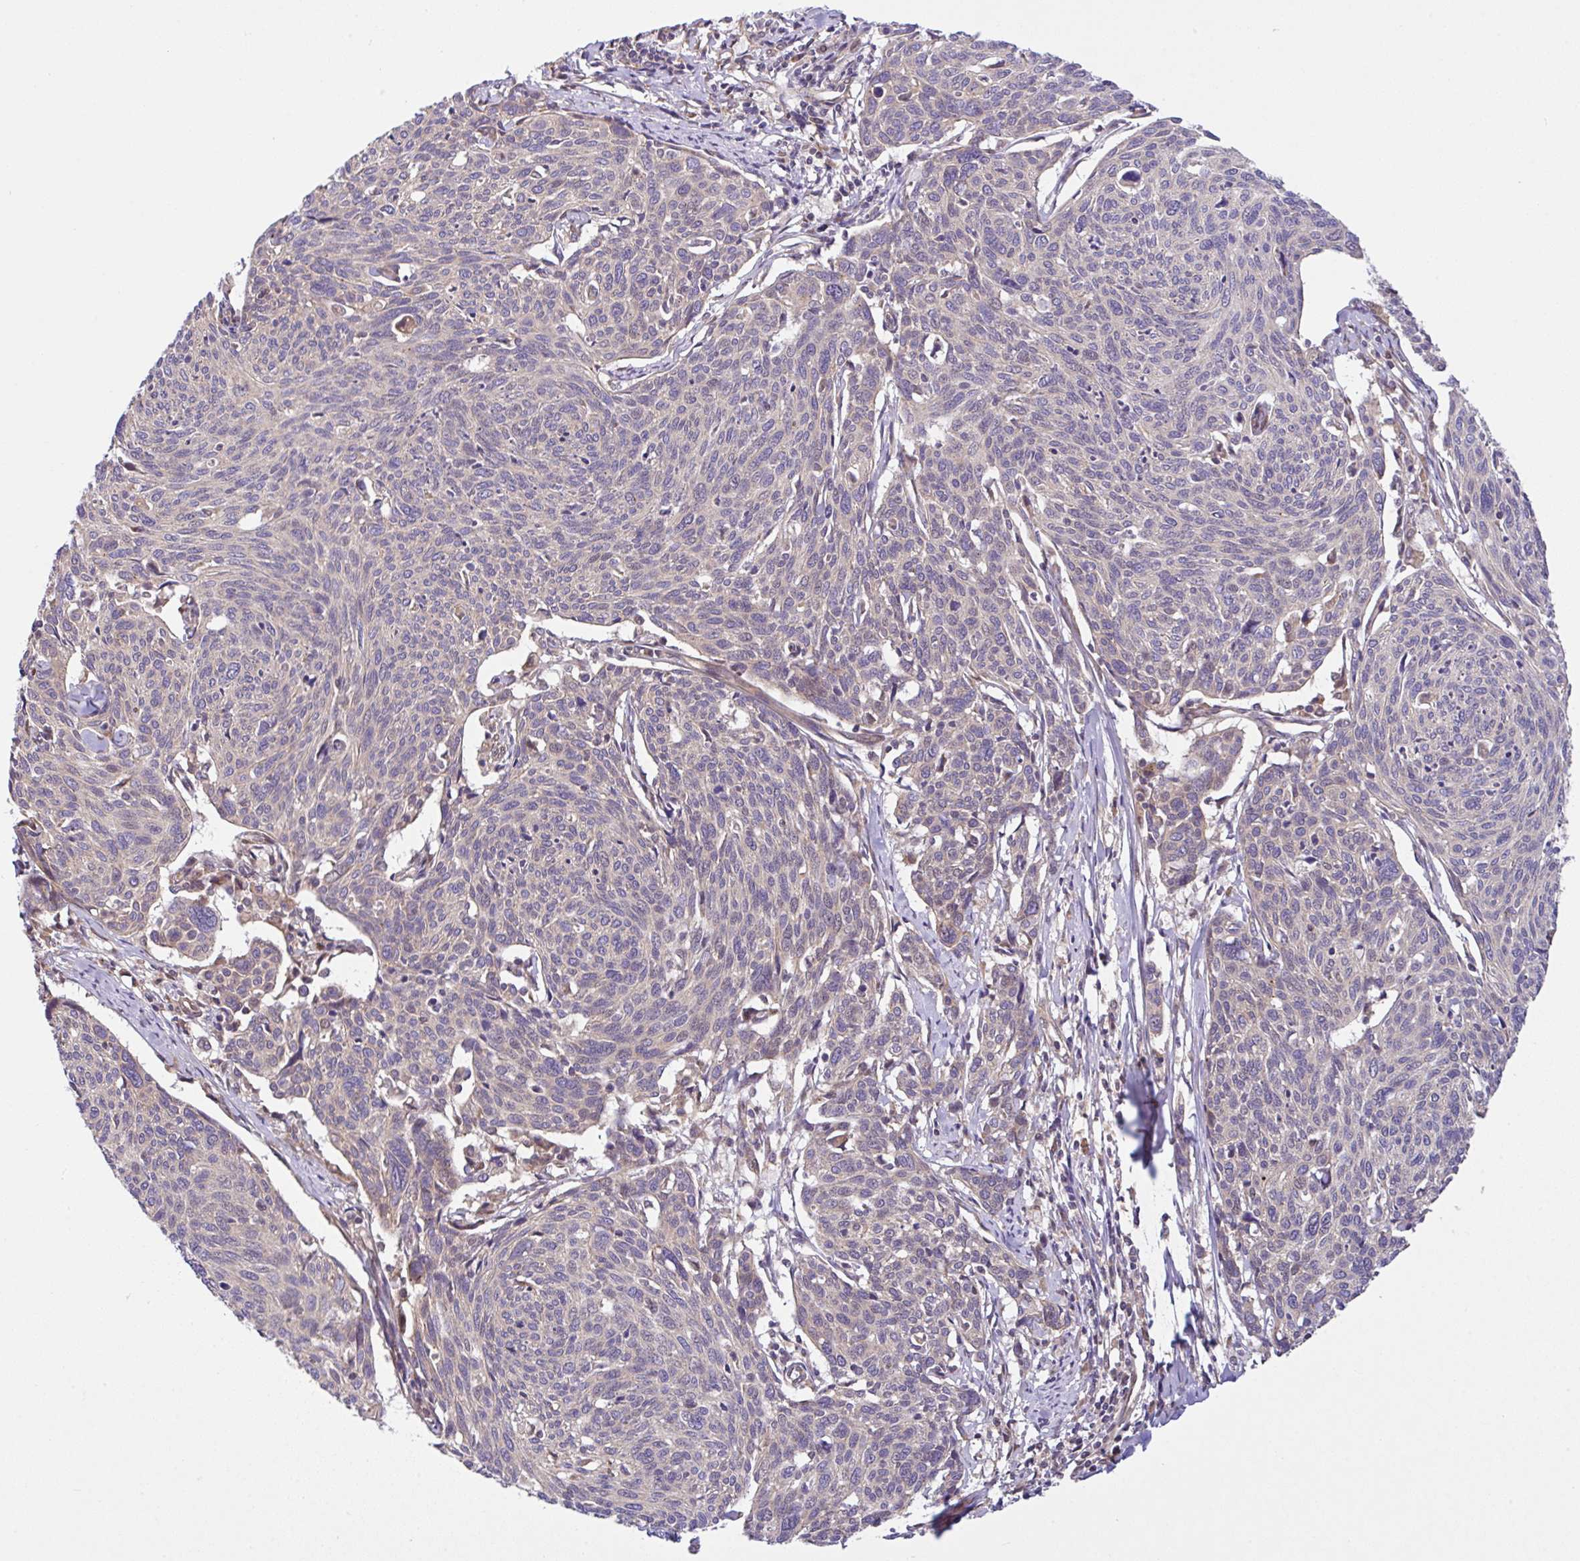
{"staining": {"intensity": "weak", "quantity": "<25%", "location": "cytoplasmic/membranous"}, "tissue": "cervical cancer", "cell_type": "Tumor cells", "image_type": "cancer", "snomed": [{"axis": "morphology", "description": "Squamous cell carcinoma, NOS"}, {"axis": "topography", "description": "Cervix"}], "caption": "This is an IHC photomicrograph of cervical squamous cell carcinoma. There is no positivity in tumor cells.", "gene": "UBE4A", "patient": {"sex": "female", "age": 49}}